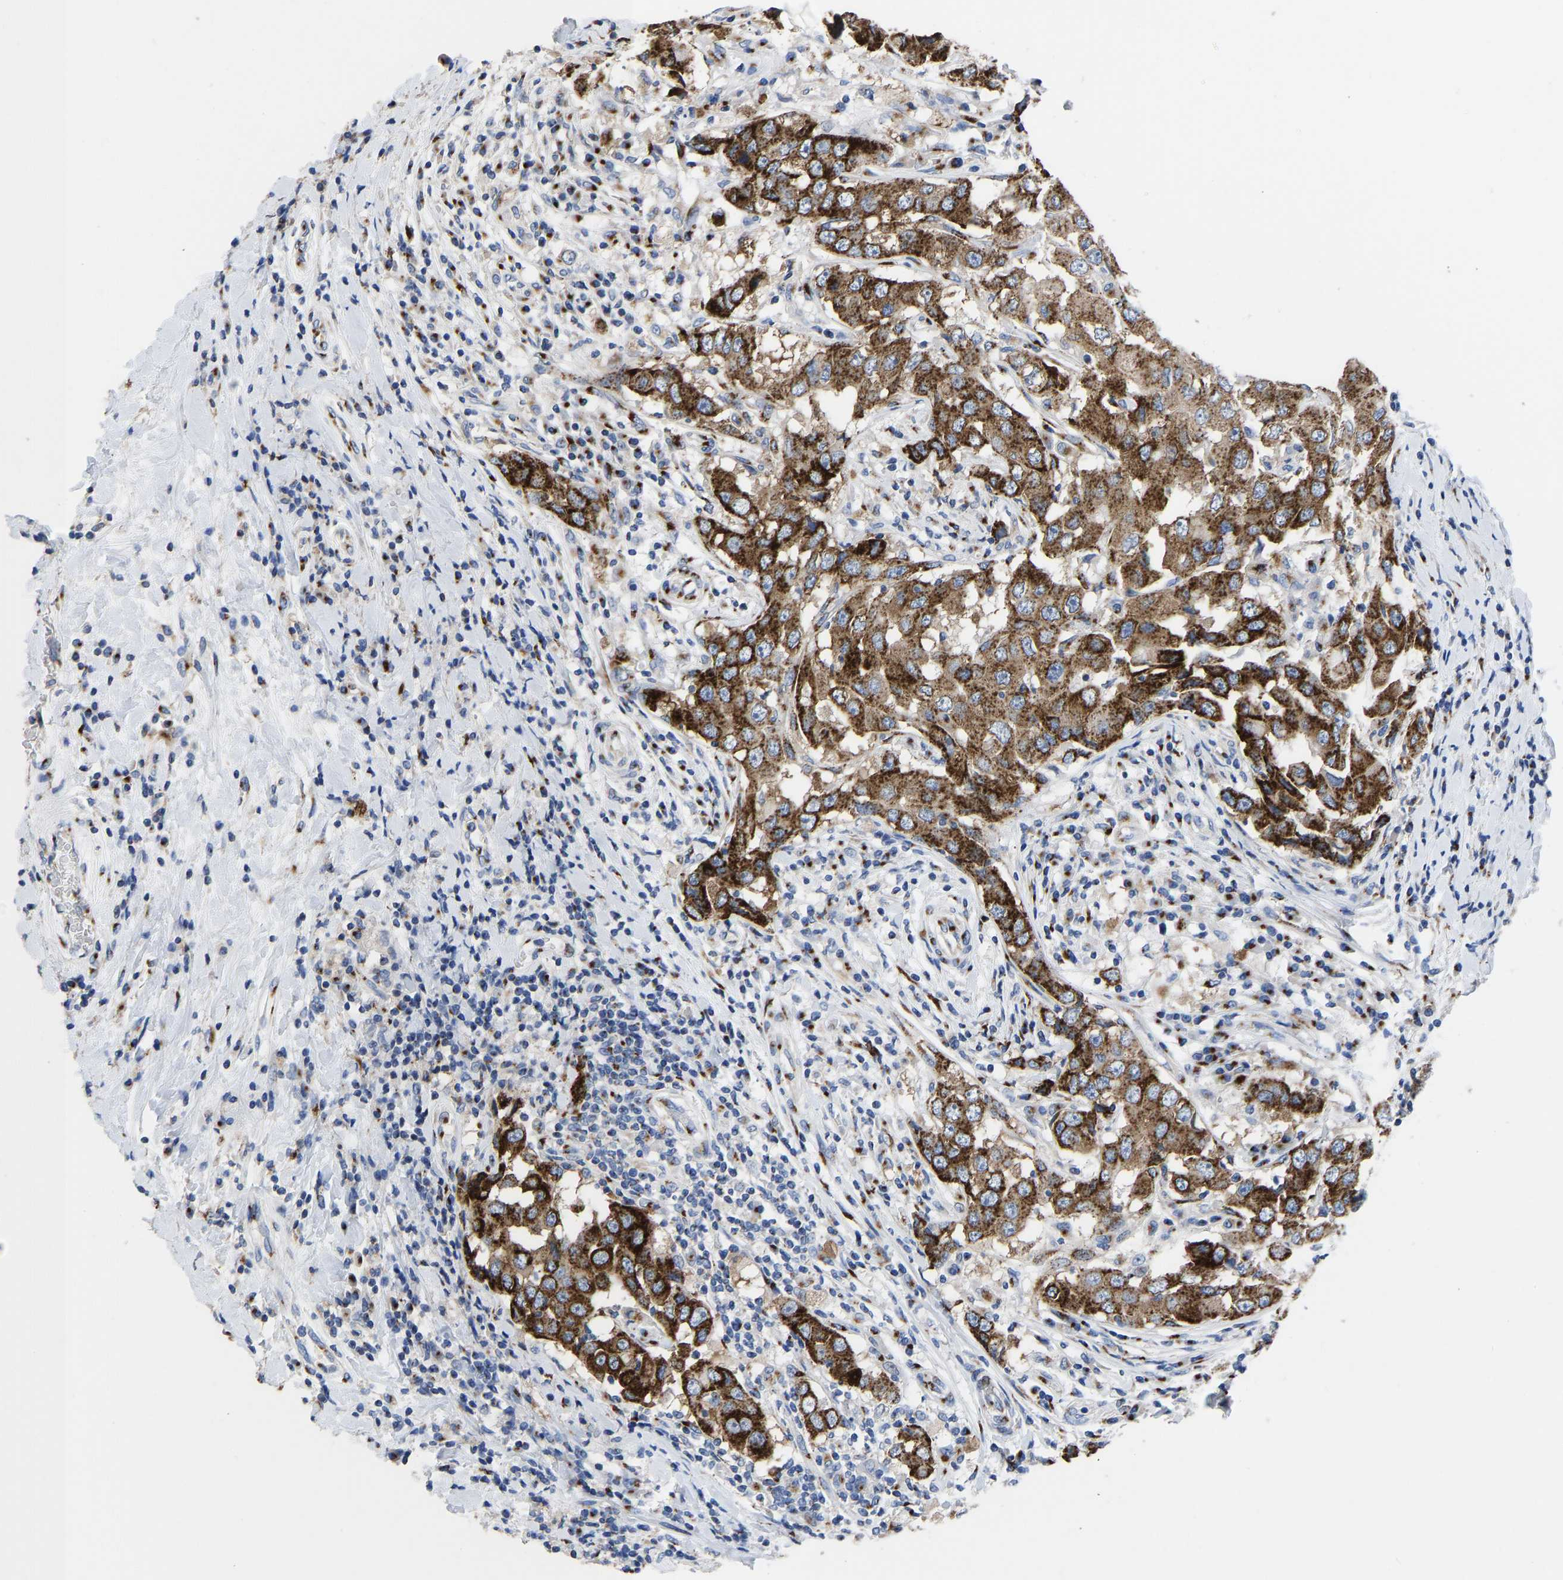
{"staining": {"intensity": "strong", "quantity": ">75%", "location": "cytoplasmic/membranous"}, "tissue": "breast cancer", "cell_type": "Tumor cells", "image_type": "cancer", "snomed": [{"axis": "morphology", "description": "Duct carcinoma"}, {"axis": "topography", "description": "Breast"}], "caption": "Immunohistochemical staining of human breast infiltrating ductal carcinoma reveals strong cytoplasmic/membranous protein staining in approximately >75% of tumor cells.", "gene": "TMEM87A", "patient": {"sex": "female", "age": 27}}